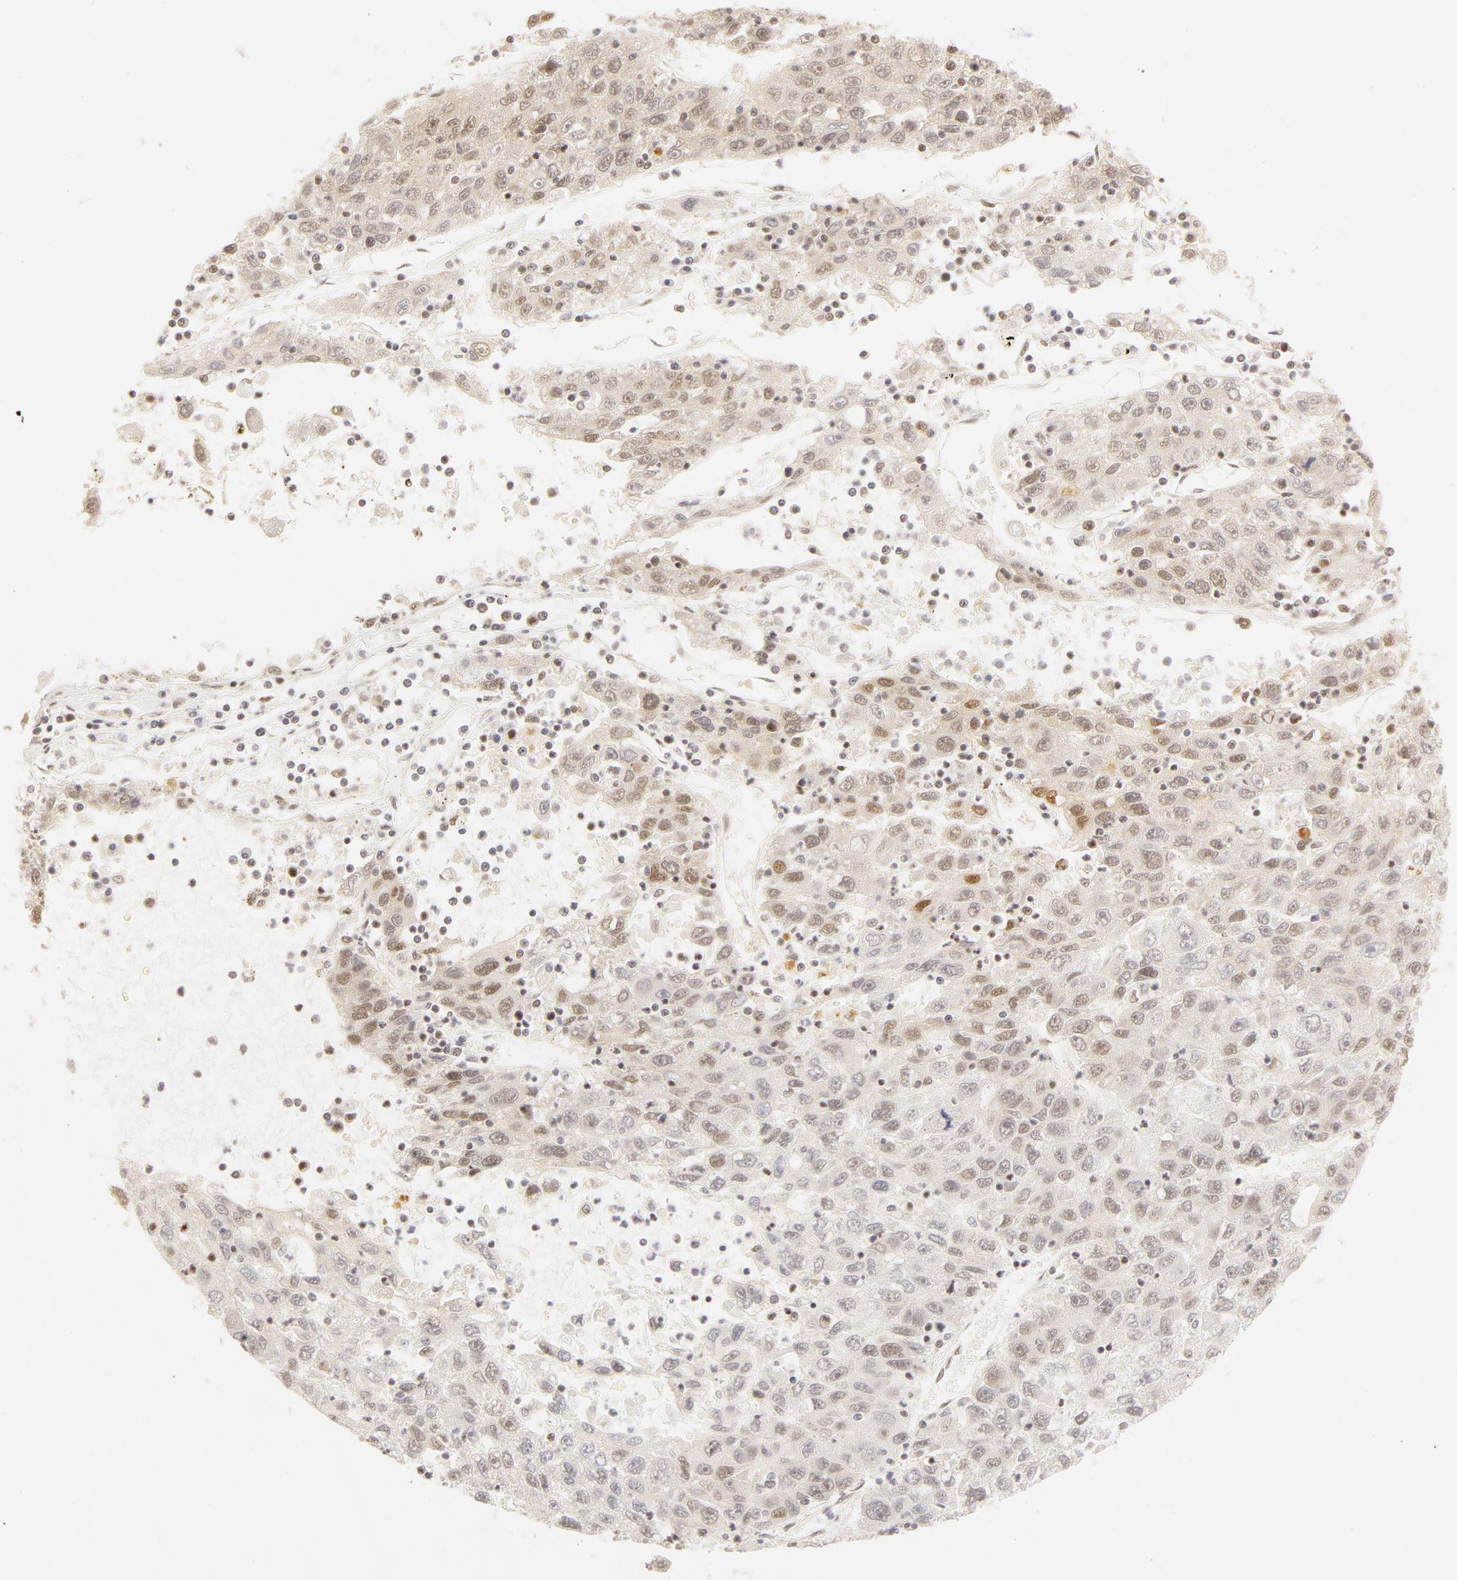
{"staining": {"intensity": "weak", "quantity": "25%-75%", "location": "nuclear"}, "tissue": "liver cancer", "cell_type": "Tumor cells", "image_type": "cancer", "snomed": [{"axis": "morphology", "description": "Carcinoma, Hepatocellular, NOS"}, {"axis": "topography", "description": "Liver"}], "caption": "Liver cancer tissue displays weak nuclear staining in about 25%-75% of tumor cells, visualized by immunohistochemistry. Nuclei are stained in blue.", "gene": "RBM39", "patient": {"sex": "male", "age": 49}}